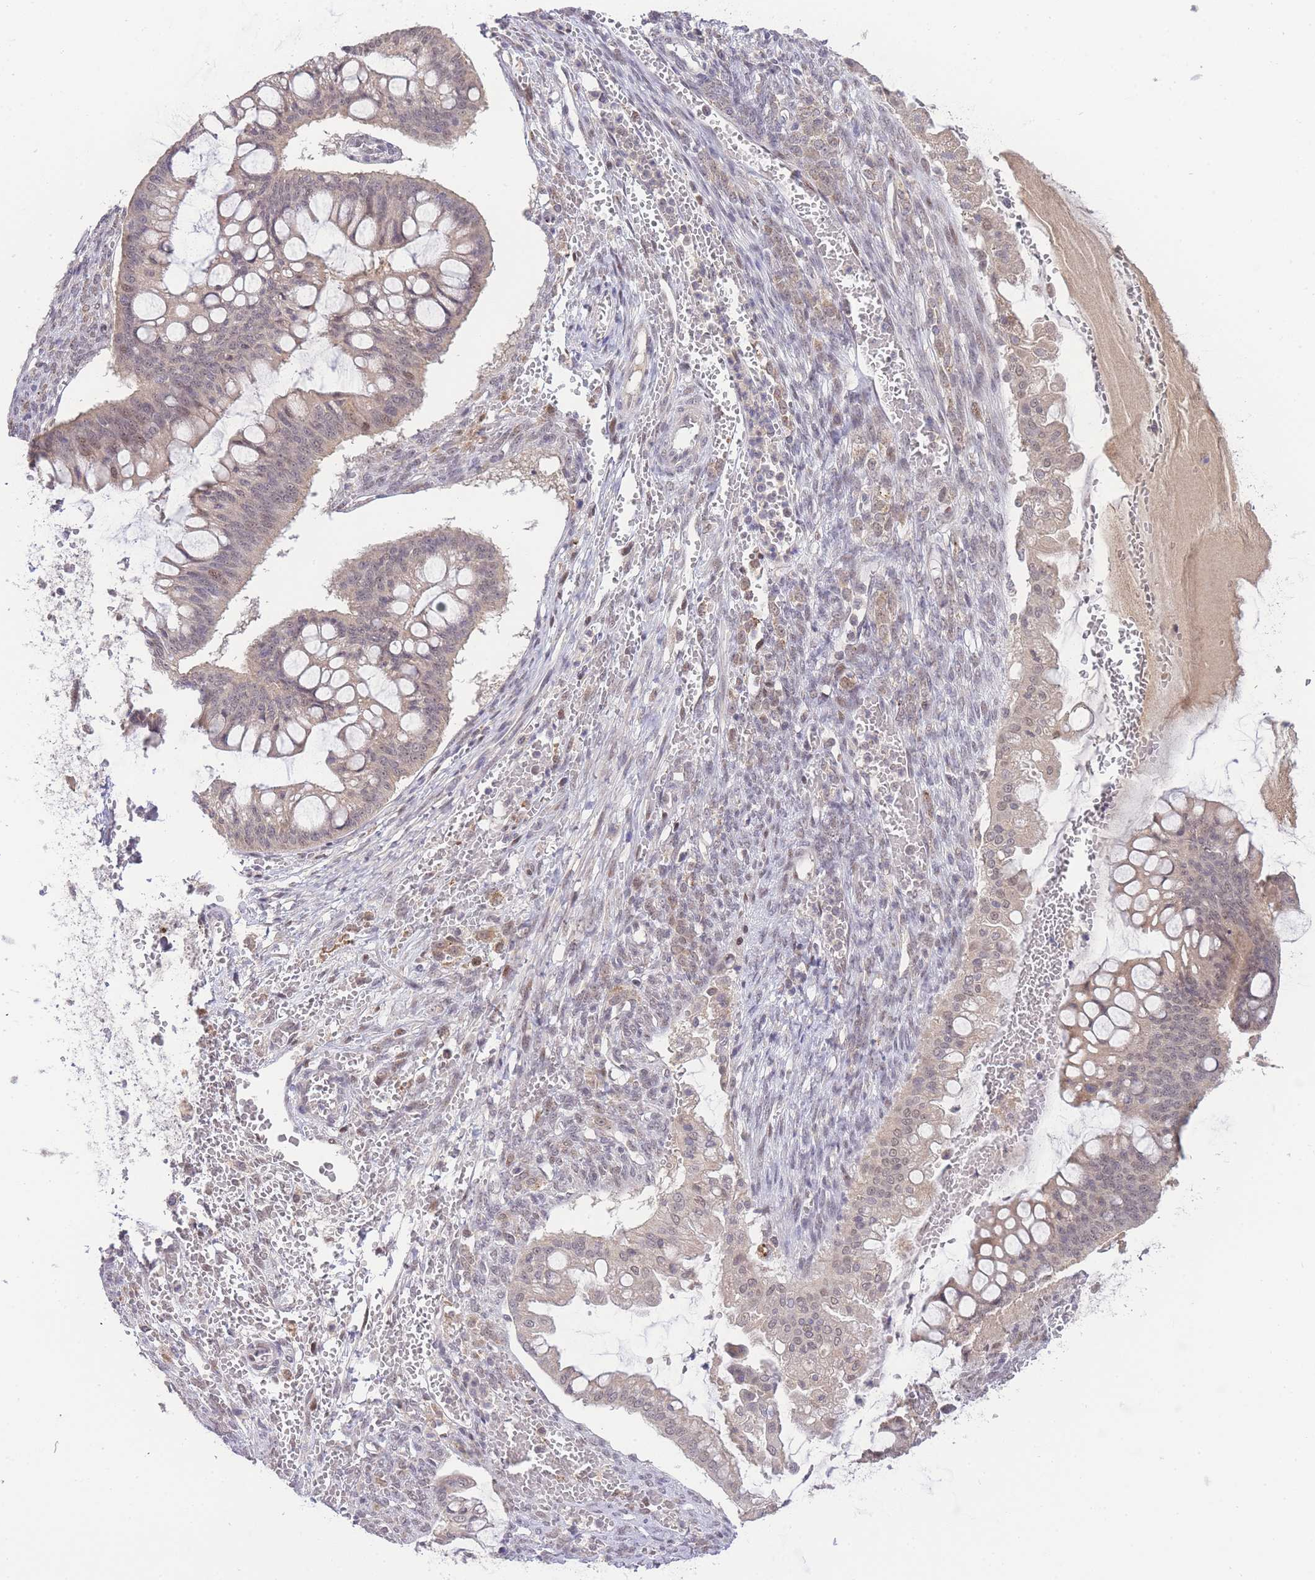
{"staining": {"intensity": "weak", "quantity": ">75%", "location": "cytoplasmic/membranous,nuclear"}, "tissue": "ovarian cancer", "cell_type": "Tumor cells", "image_type": "cancer", "snomed": [{"axis": "morphology", "description": "Cystadenocarcinoma, mucinous, NOS"}, {"axis": "topography", "description": "Ovary"}], "caption": "An immunohistochemistry micrograph of tumor tissue is shown. Protein staining in brown shows weak cytoplasmic/membranous and nuclear positivity in ovarian mucinous cystadenocarcinoma within tumor cells.", "gene": "PUS10", "patient": {"sex": "female", "age": 73}}